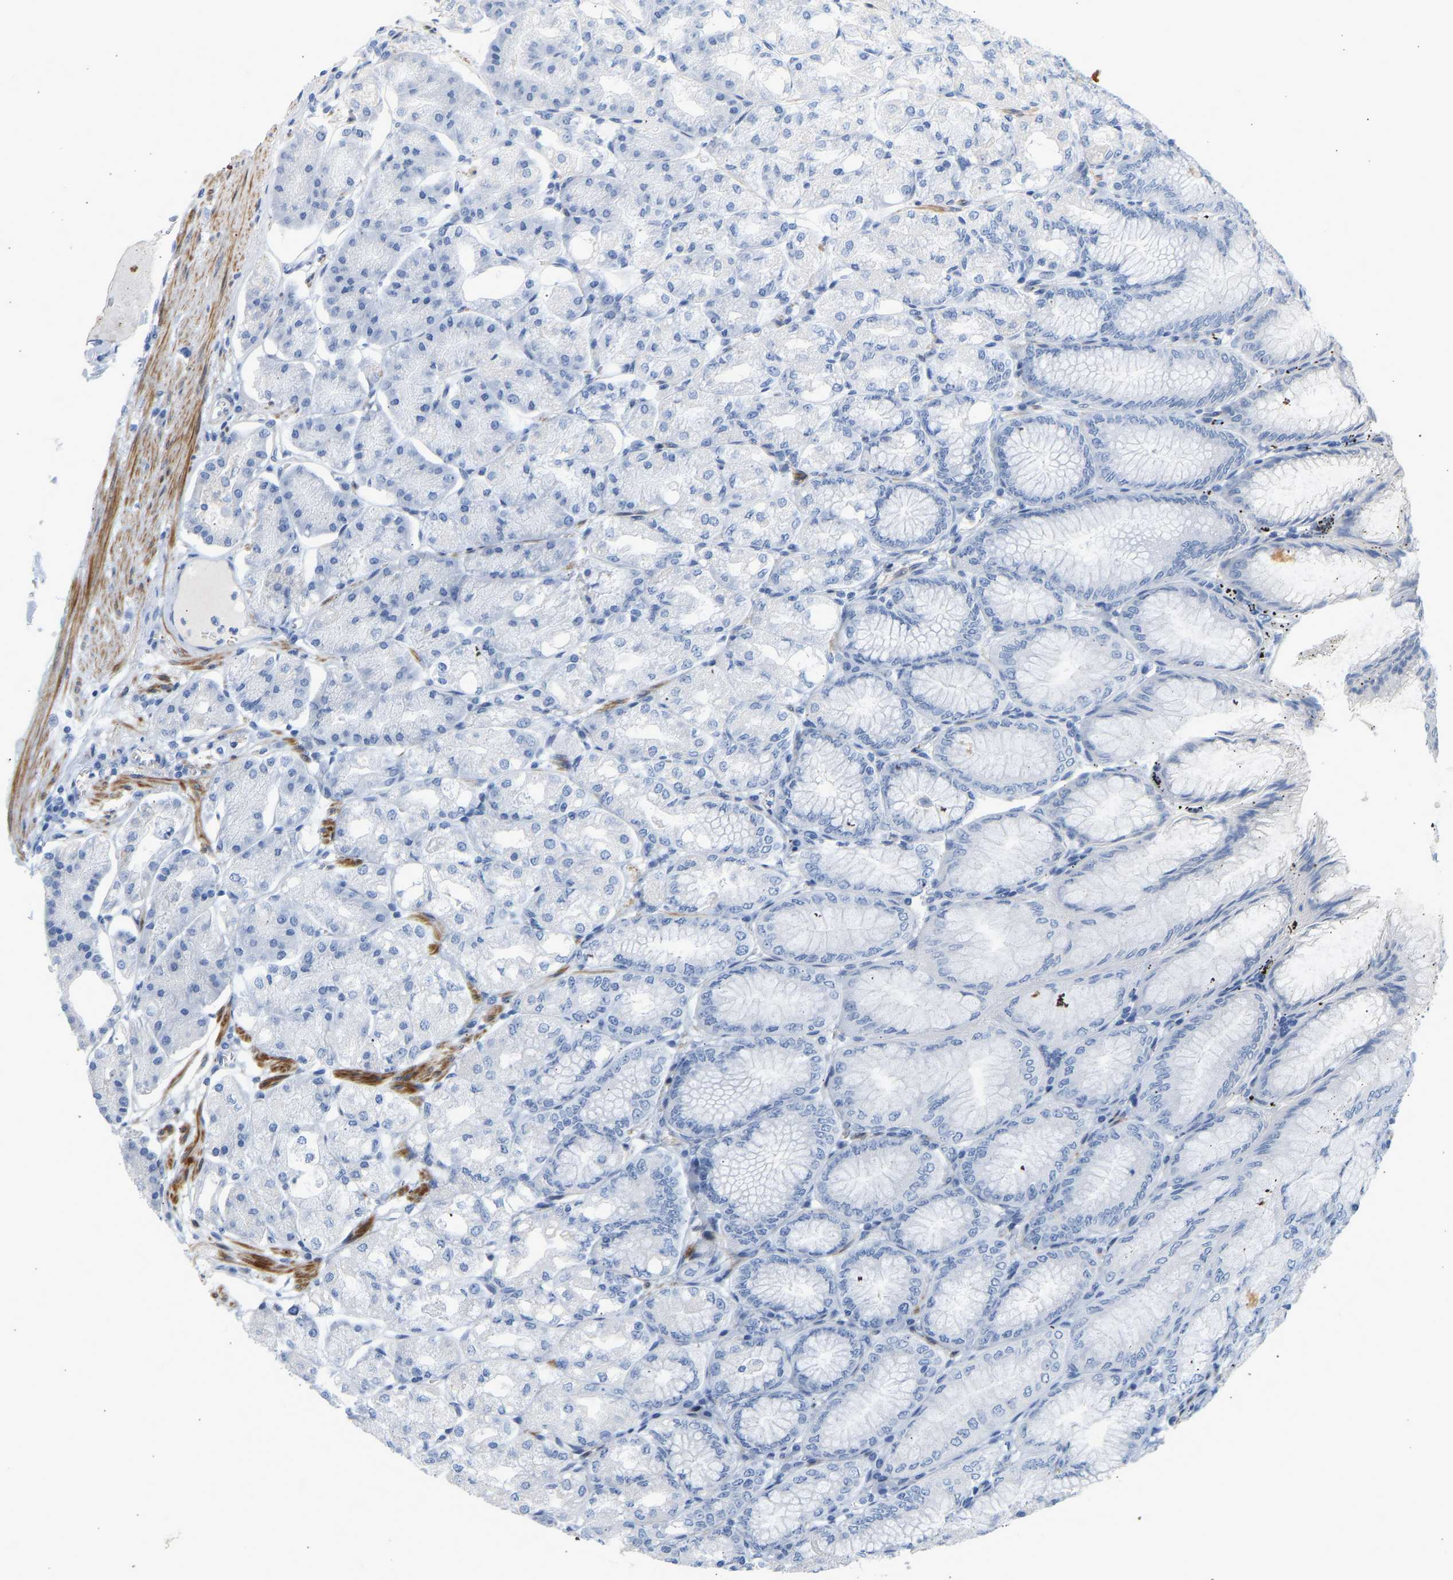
{"staining": {"intensity": "moderate", "quantity": "25%-75%", "location": "cytoplasmic/membranous"}, "tissue": "stomach", "cell_type": "Glandular cells", "image_type": "normal", "snomed": [{"axis": "morphology", "description": "Normal tissue, NOS"}, {"axis": "topography", "description": "Stomach, lower"}], "caption": "Protein expression by immunohistochemistry demonstrates moderate cytoplasmic/membranous positivity in approximately 25%-75% of glandular cells in normal stomach.", "gene": "SLC30A7", "patient": {"sex": "male", "age": 71}}